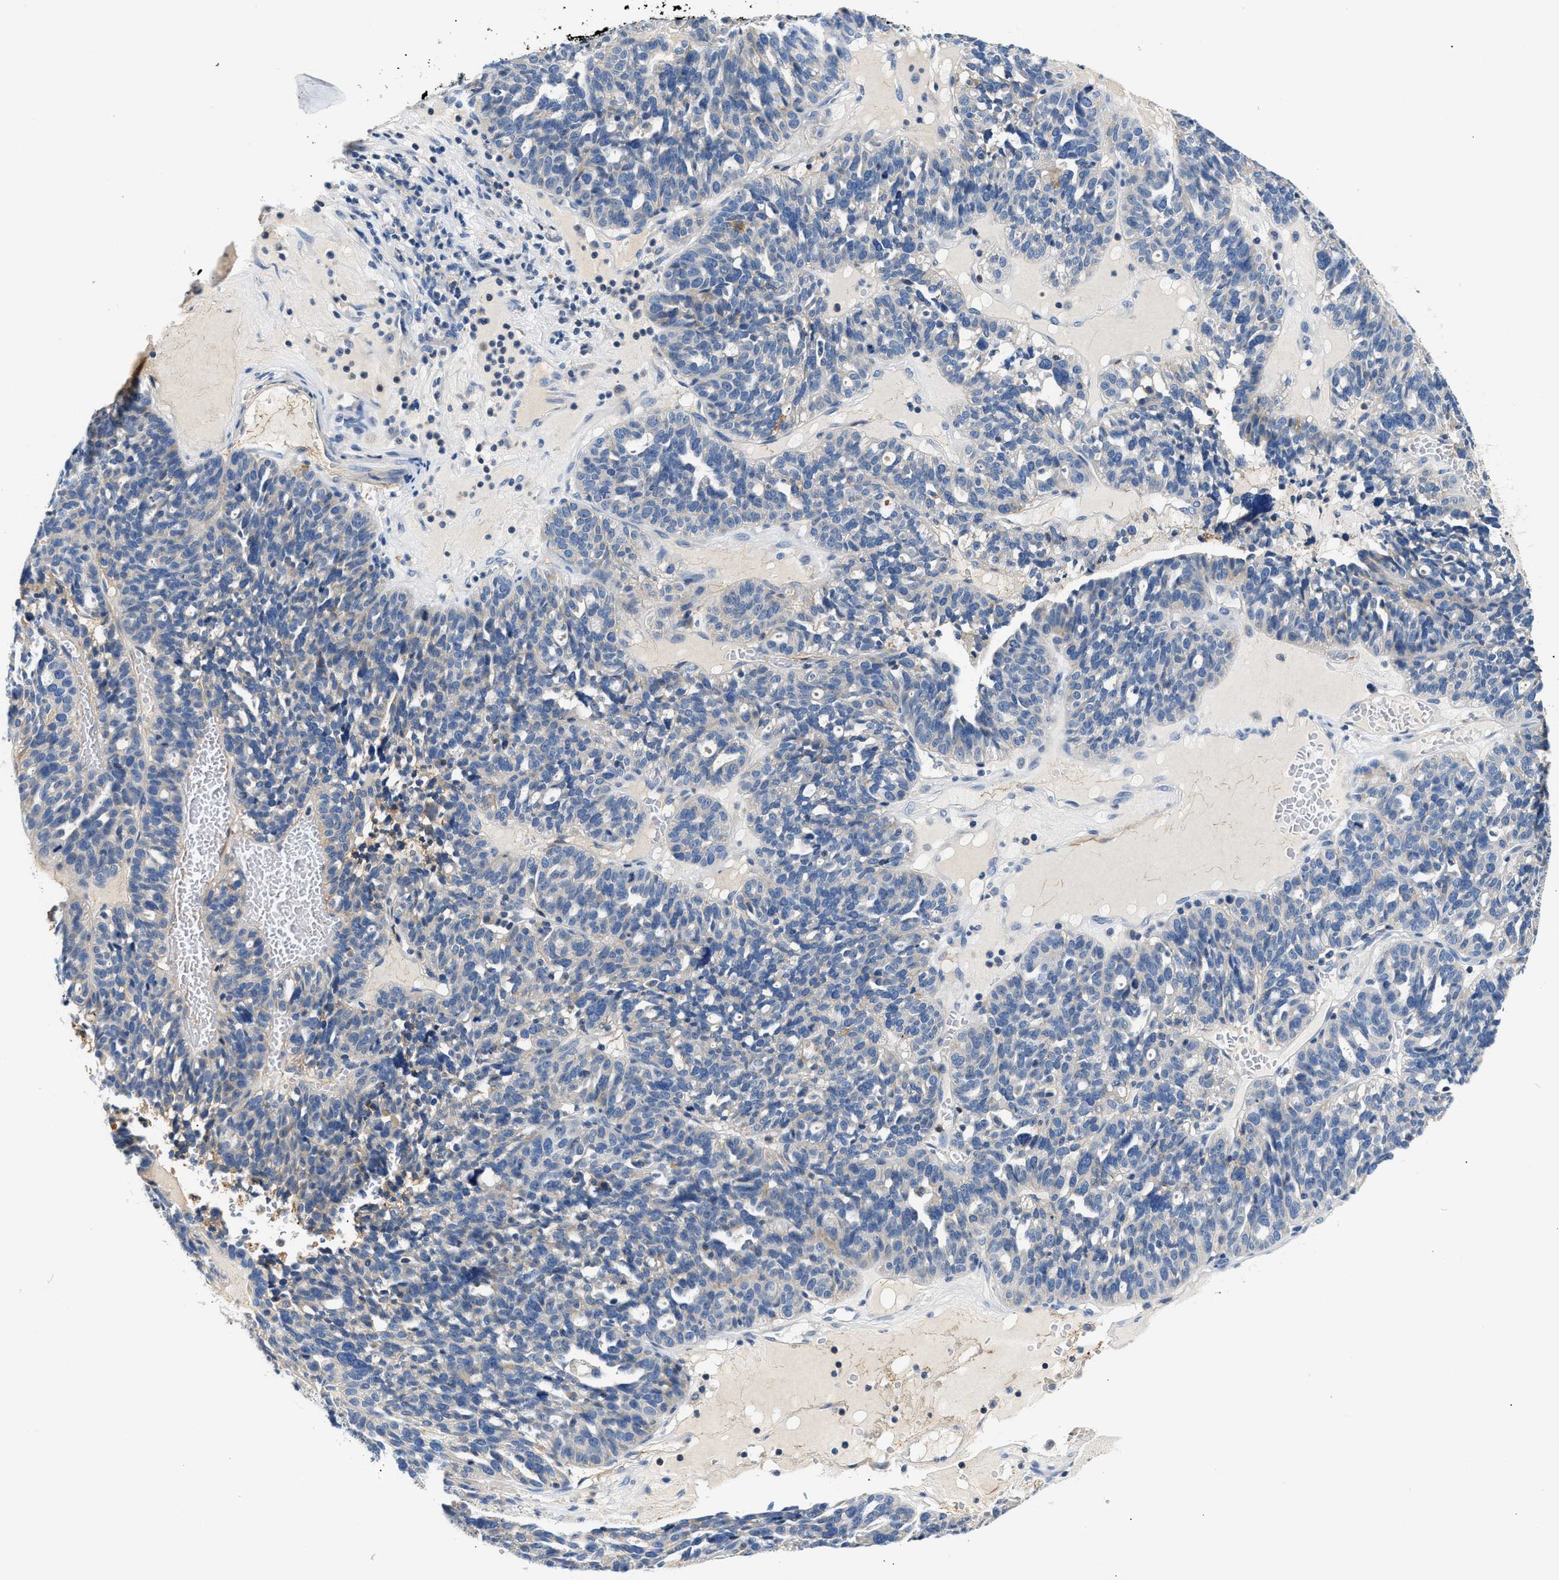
{"staining": {"intensity": "negative", "quantity": "none", "location": "none"}, "tissue": "ovarian cancer", "cell_type": "Tumor cells", "image_type": "cancer", "snomed": [{"axis": "morphology", "description": "Cystadenocarcinoma, serous, NOS"}, {"axis": "topography", "description": "Ovary"}], "caption": "This is an immunohistochemistry histopathology image of human ovarian cancer (serous cystadenocarcinoma). There is no expression in tumor cells.", "gene": "TUT7", "patient": {"sex": "female", "age": 59}}